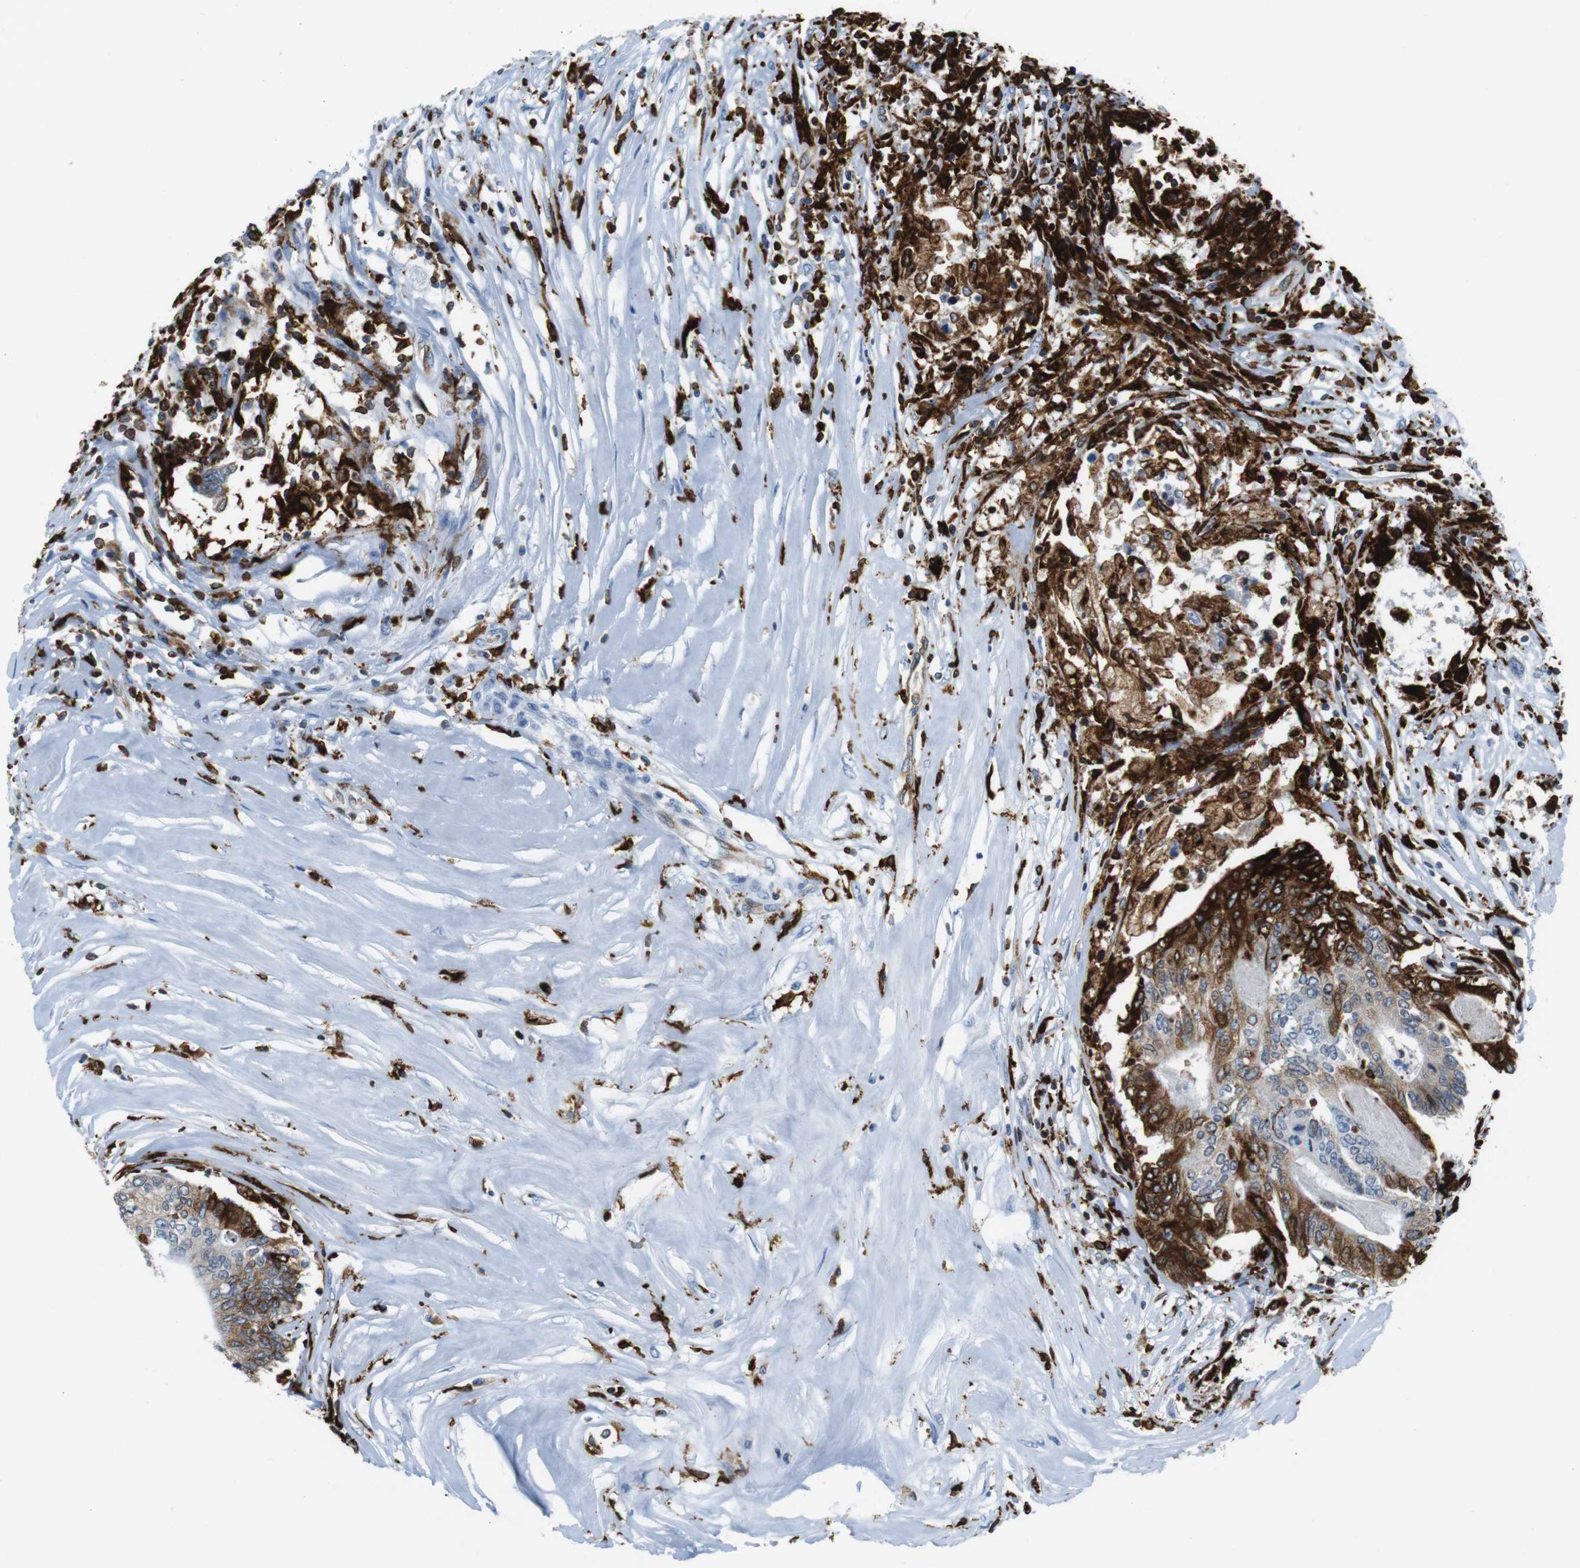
{"staining": {"intensity": "moderate", "quantity": "25%-75%", "location": "cytoplasmic/membranous"}, "tissue": "colorectal cancer", "cell_type": "Tumor cells", "image_type": "cancer", "snomed": [{"axis": "morphology", "description": "Adenocarcinoma, NOS"}, {"axis": "topography", "description": "Rectum"}], "caption": "Tumor cells reveal medium levels of moderate cytoplasmic/membranous staining in approximately 25%-75% of cells in human colorectal adenocarcinoma.", "gene": "CIITA", "patient": {"sex": "male", "age": 63}}